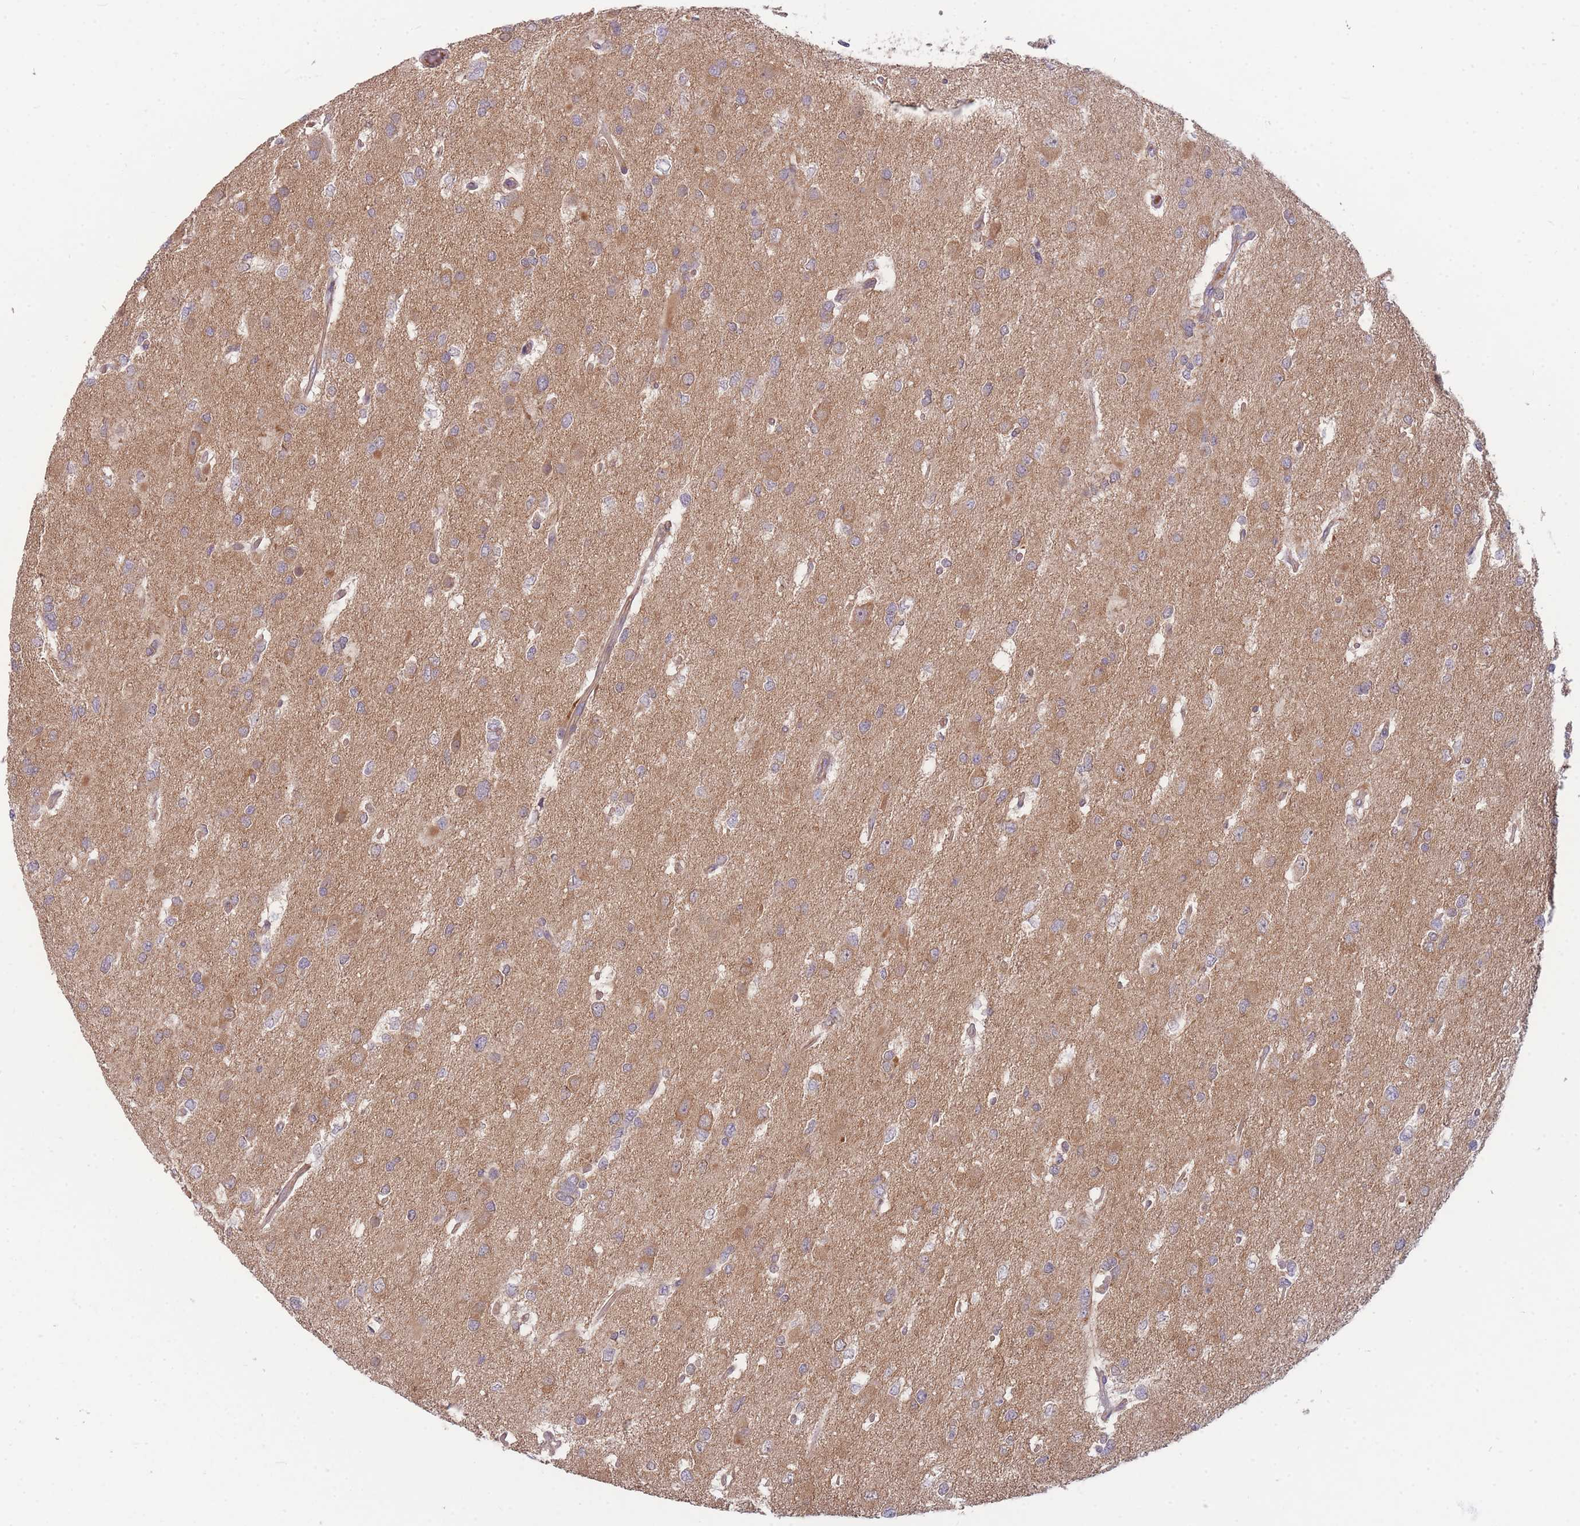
{"staining": {"intensity": "weak", "quantity": "25%-75%", "location": "cytoplasmic/membranous"}, "tissue": "glioma", "cell_type": "Tumor cells", "image_type": "cancer", "snomed": [{"axis": "morphology", "description": "Glioma, malignant, High grade"}, {"axis": "topography", "description": "Brain"}], "caption": "An image showing weak cytoplasmic/membranous positivity in approximately 25%-75% of tumor cells in high-grade glioma (malignant), as visualized by brown immunohistochemical staining.", "gene": "PFDN6", "patient": {"sex": "male", "age": 53}}